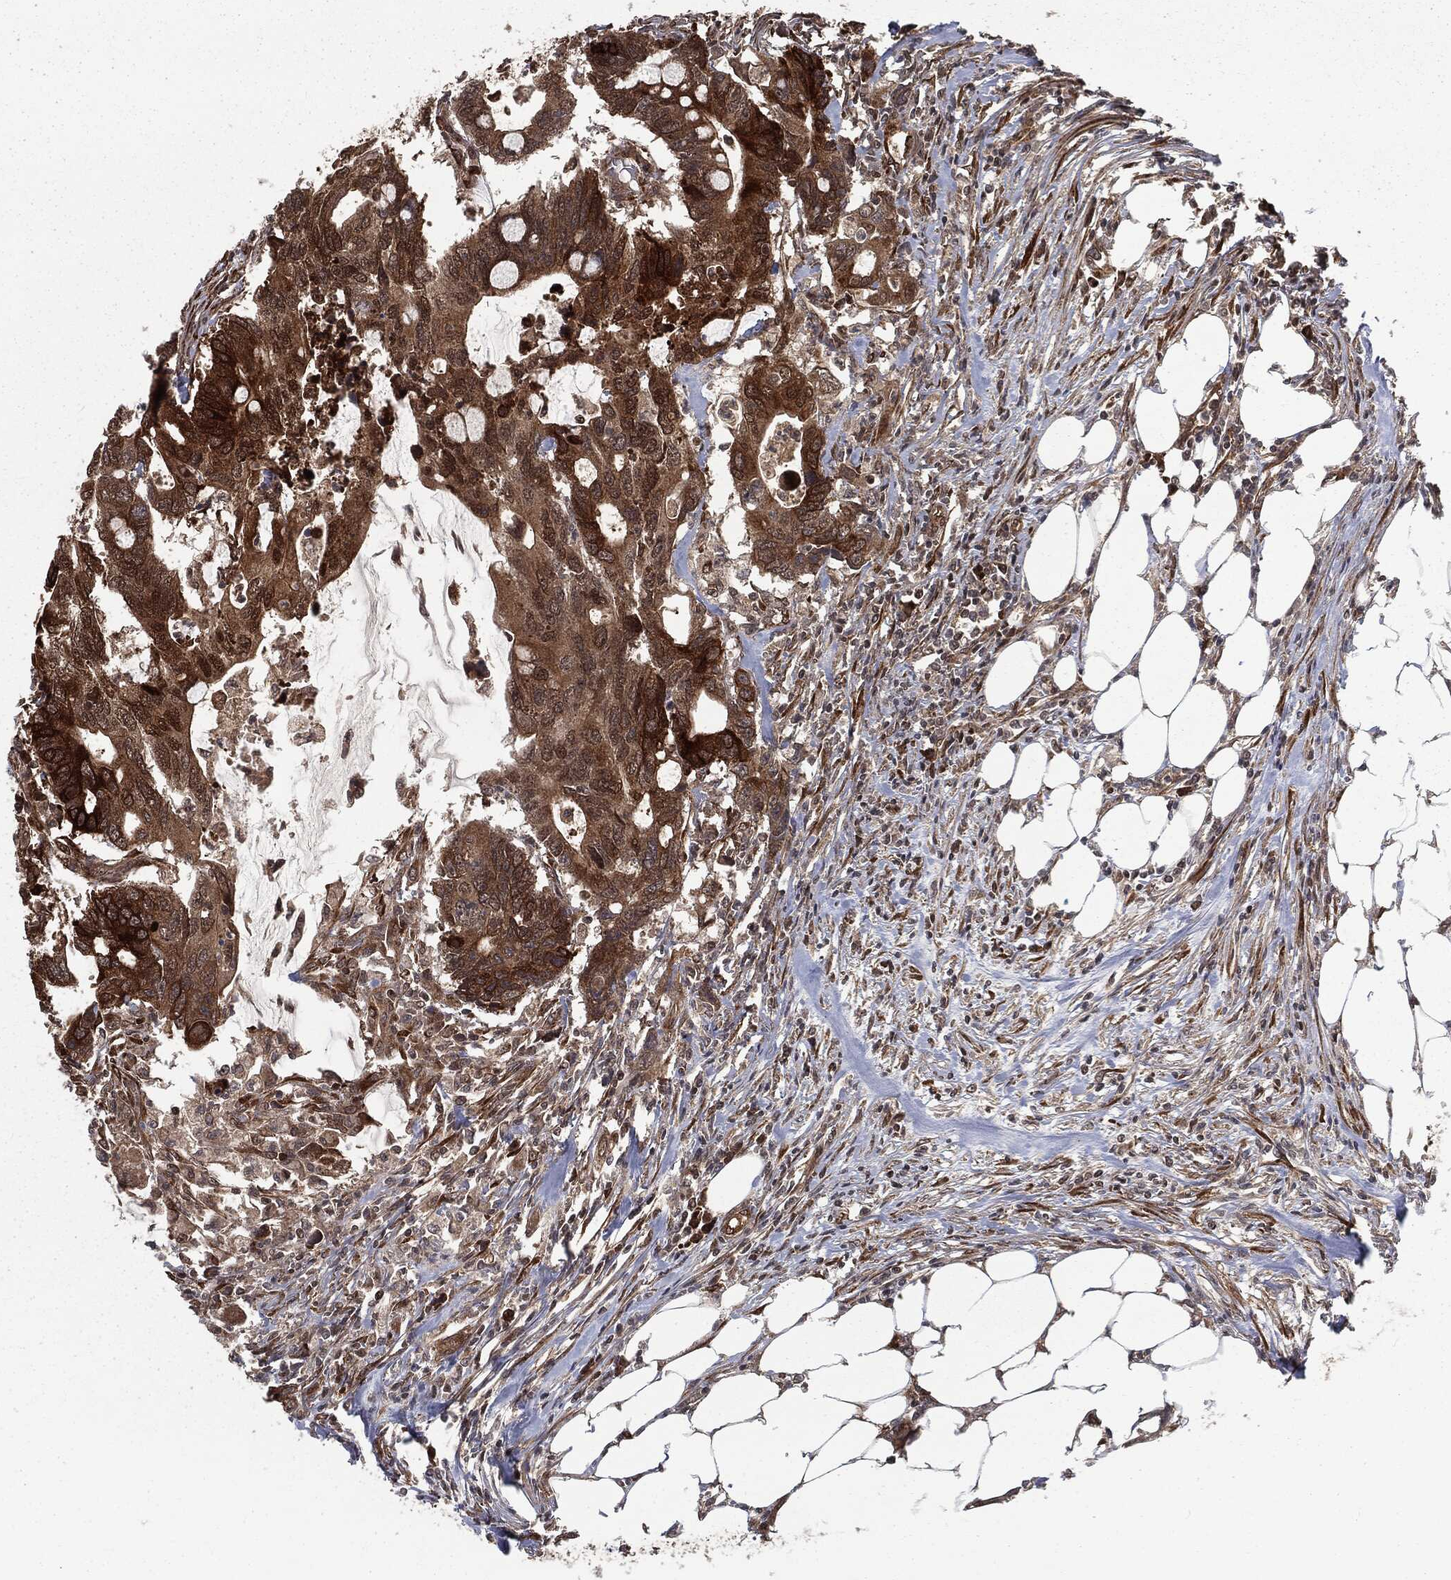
{"staining": {"intensity": "strong", "quantity": ">75%", "location": "cytoplasmic/membranous"}, "tissue": "colorectal cancer", "cell_type": "Tumor cells", "image_type": "cancer", "snomed": [{"axis": "morphology", "description": "Adenocarcinoma, NOS"}, {"axis": "topography", "description": "Colon"}], "caption": "Human adenocarcinoma (colorectal) stained for a protein (brown) exhibits strong cytoplasmic/membranous positive positivity in about >75% of tumor cells.", "gene": "RANBP9", "patient": {"sex": "male", "age": 71}}